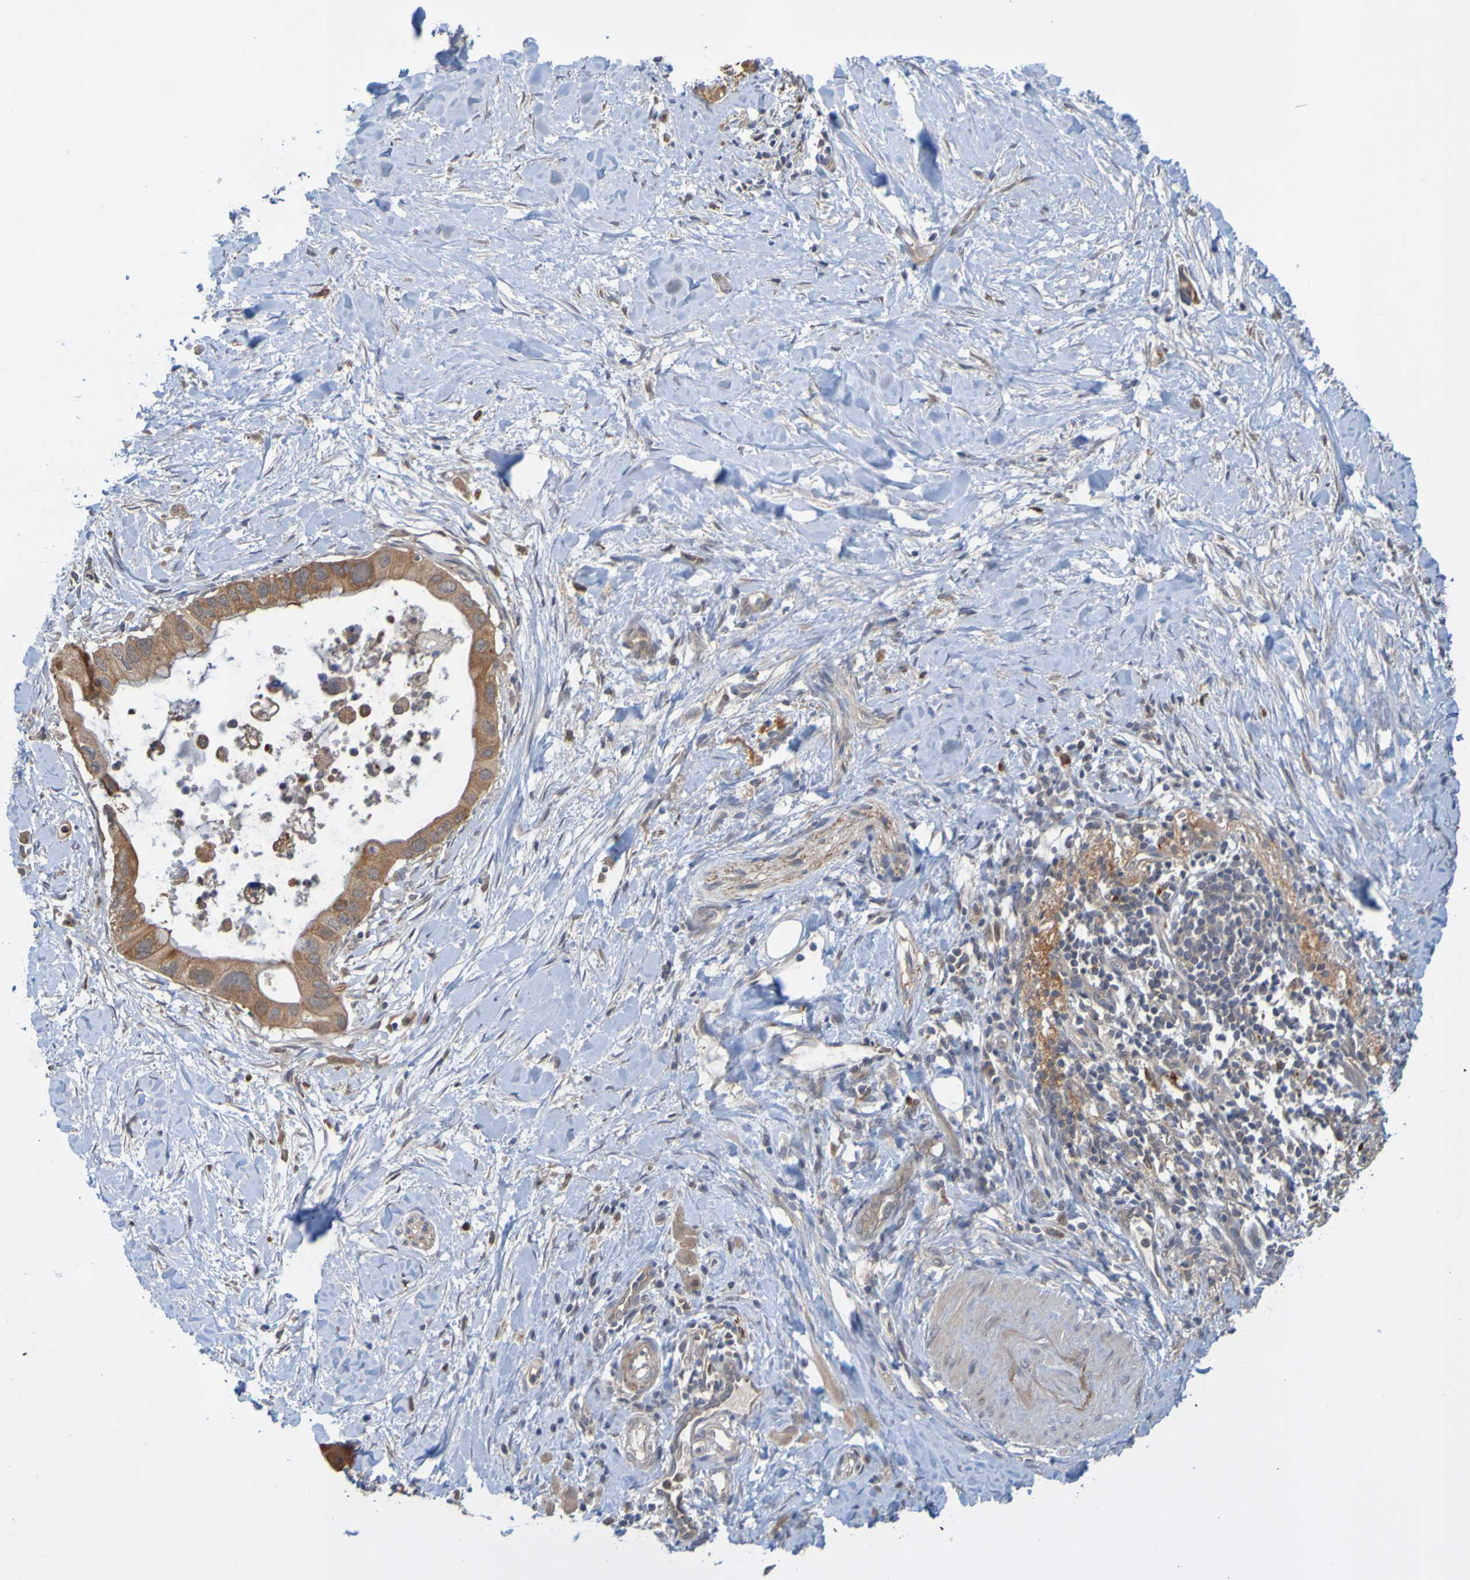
{"staining": {"intensity": "strong", "quantity": ">75%", "location": "cytoplasmic/membranous"}, "tissue": "pancreatic cancer", "cell_type": "Tumor cells", "image_type": "cancer", "snomed": [{"axis": "morphology", "description": "Adenocarcinoma, NOS"}, {"axis": "topography", "description": "Pancreas"}], "caption": "Pancreatic adenocarcinoma stained with a brown dye exhibits strong cytoplasmic/membranous positive expression in approximately >75% of tumor cells.", "gene": "NAV2", "patient": {"sex": "male", "age": 55}}